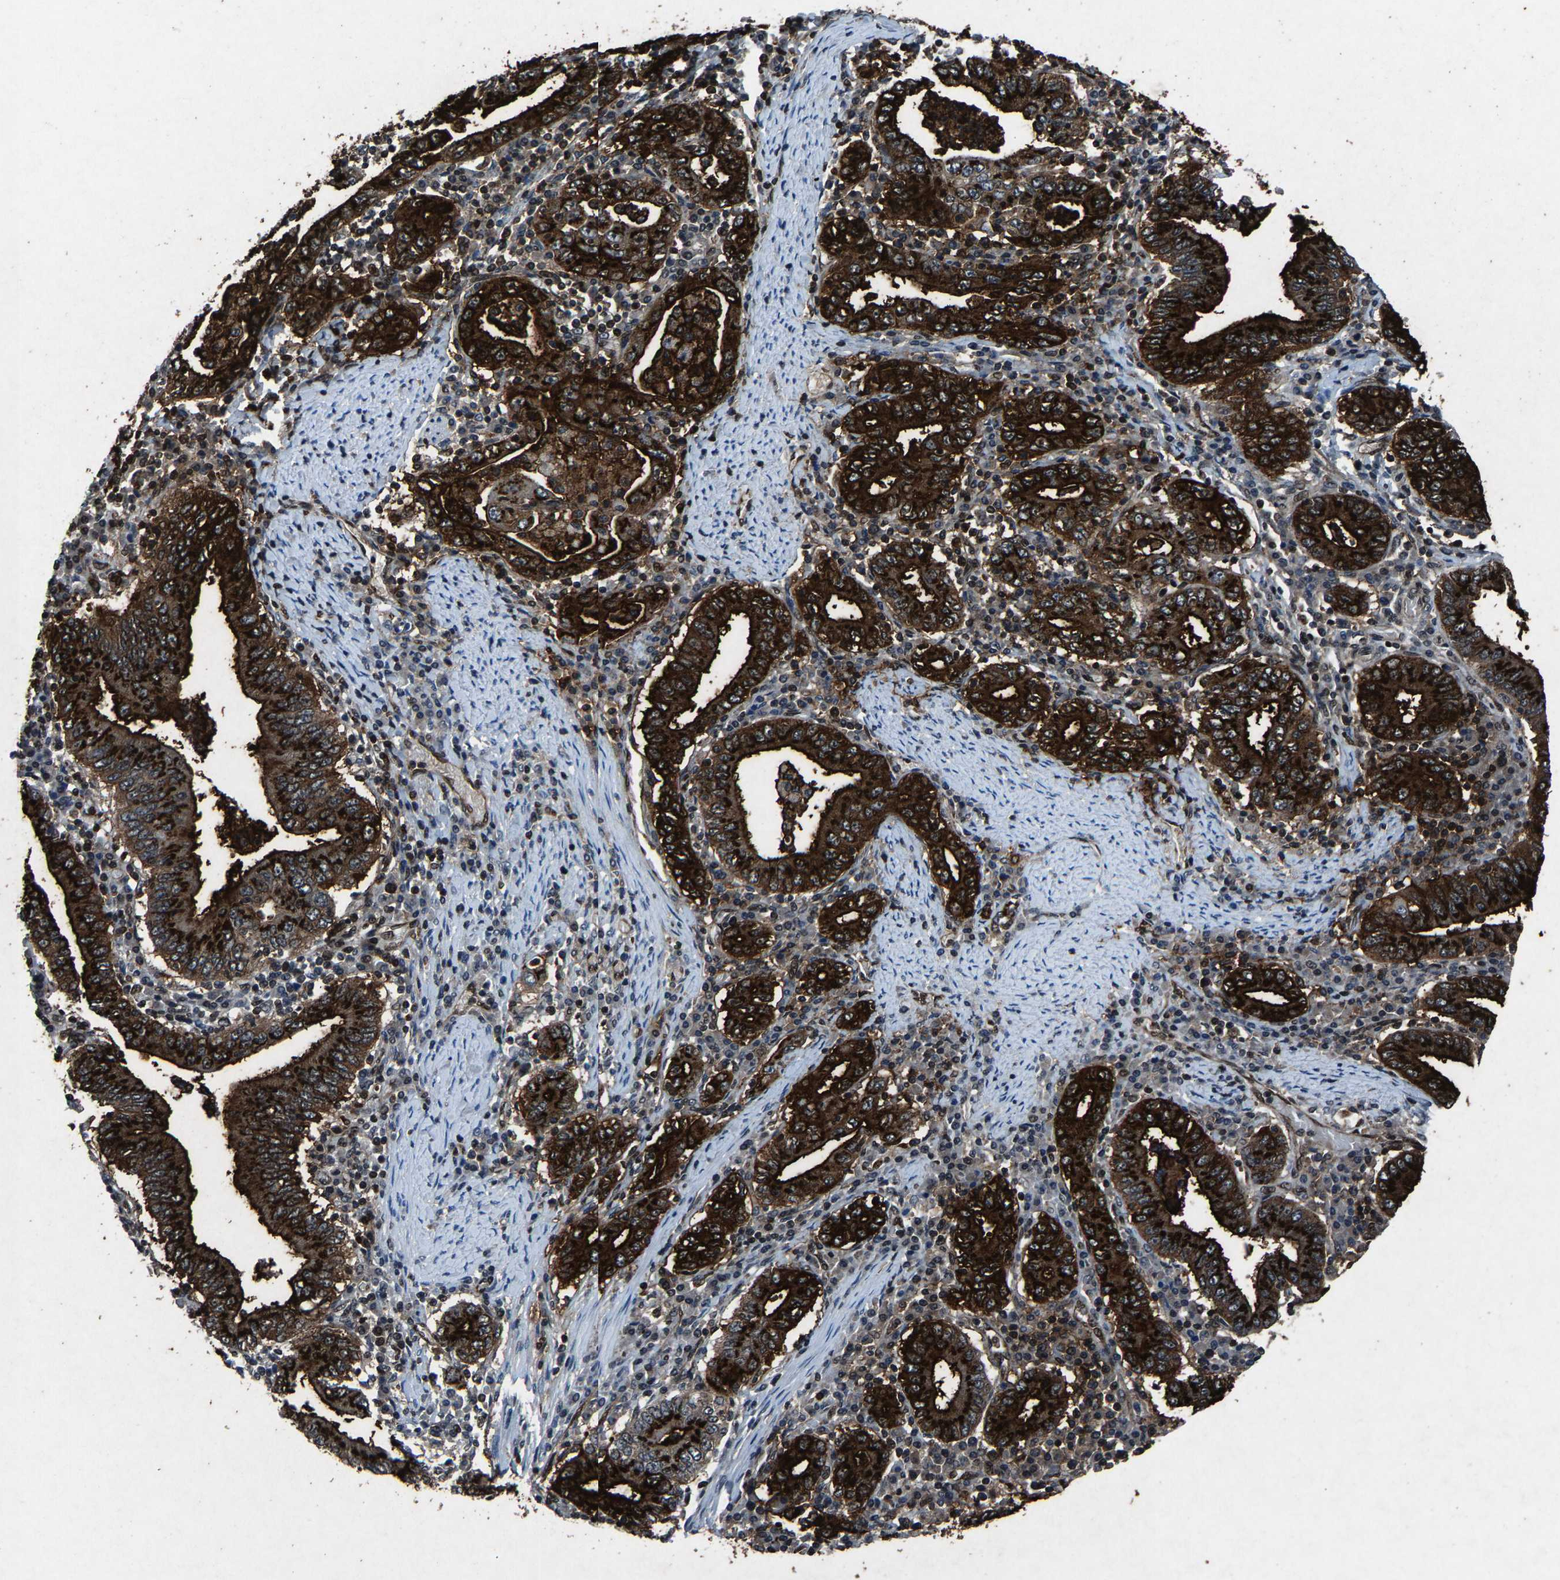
{"staining": {"intensity": "strong", "quantity": ">75%", "location": "cytoplasmic/membranous"}, "tissue": "stomach cancer", "cell_type": "Tumor cells", "image_type": "cancer", "snomed": [{"axis": "morphology", "description": "Normal tissue, NOS"}, {"axis": "morphology", "description": "Adenocarcinoma, NOS"}, {"axis": "topography", "description": "Esophagus"}, {"axis": "topography", "description": "Stomach, upper"}, {"axis": "topography", "description": "Peripheral nerve tissue"}], "caption": "Stomach cancer was stained to show a protein in brown. There is high levels of strong cytoplasmic/membranous expression in about >75% of tumor cells.", "gene": "ATXN3", "patient": {"sex": "male", "age": 62}}